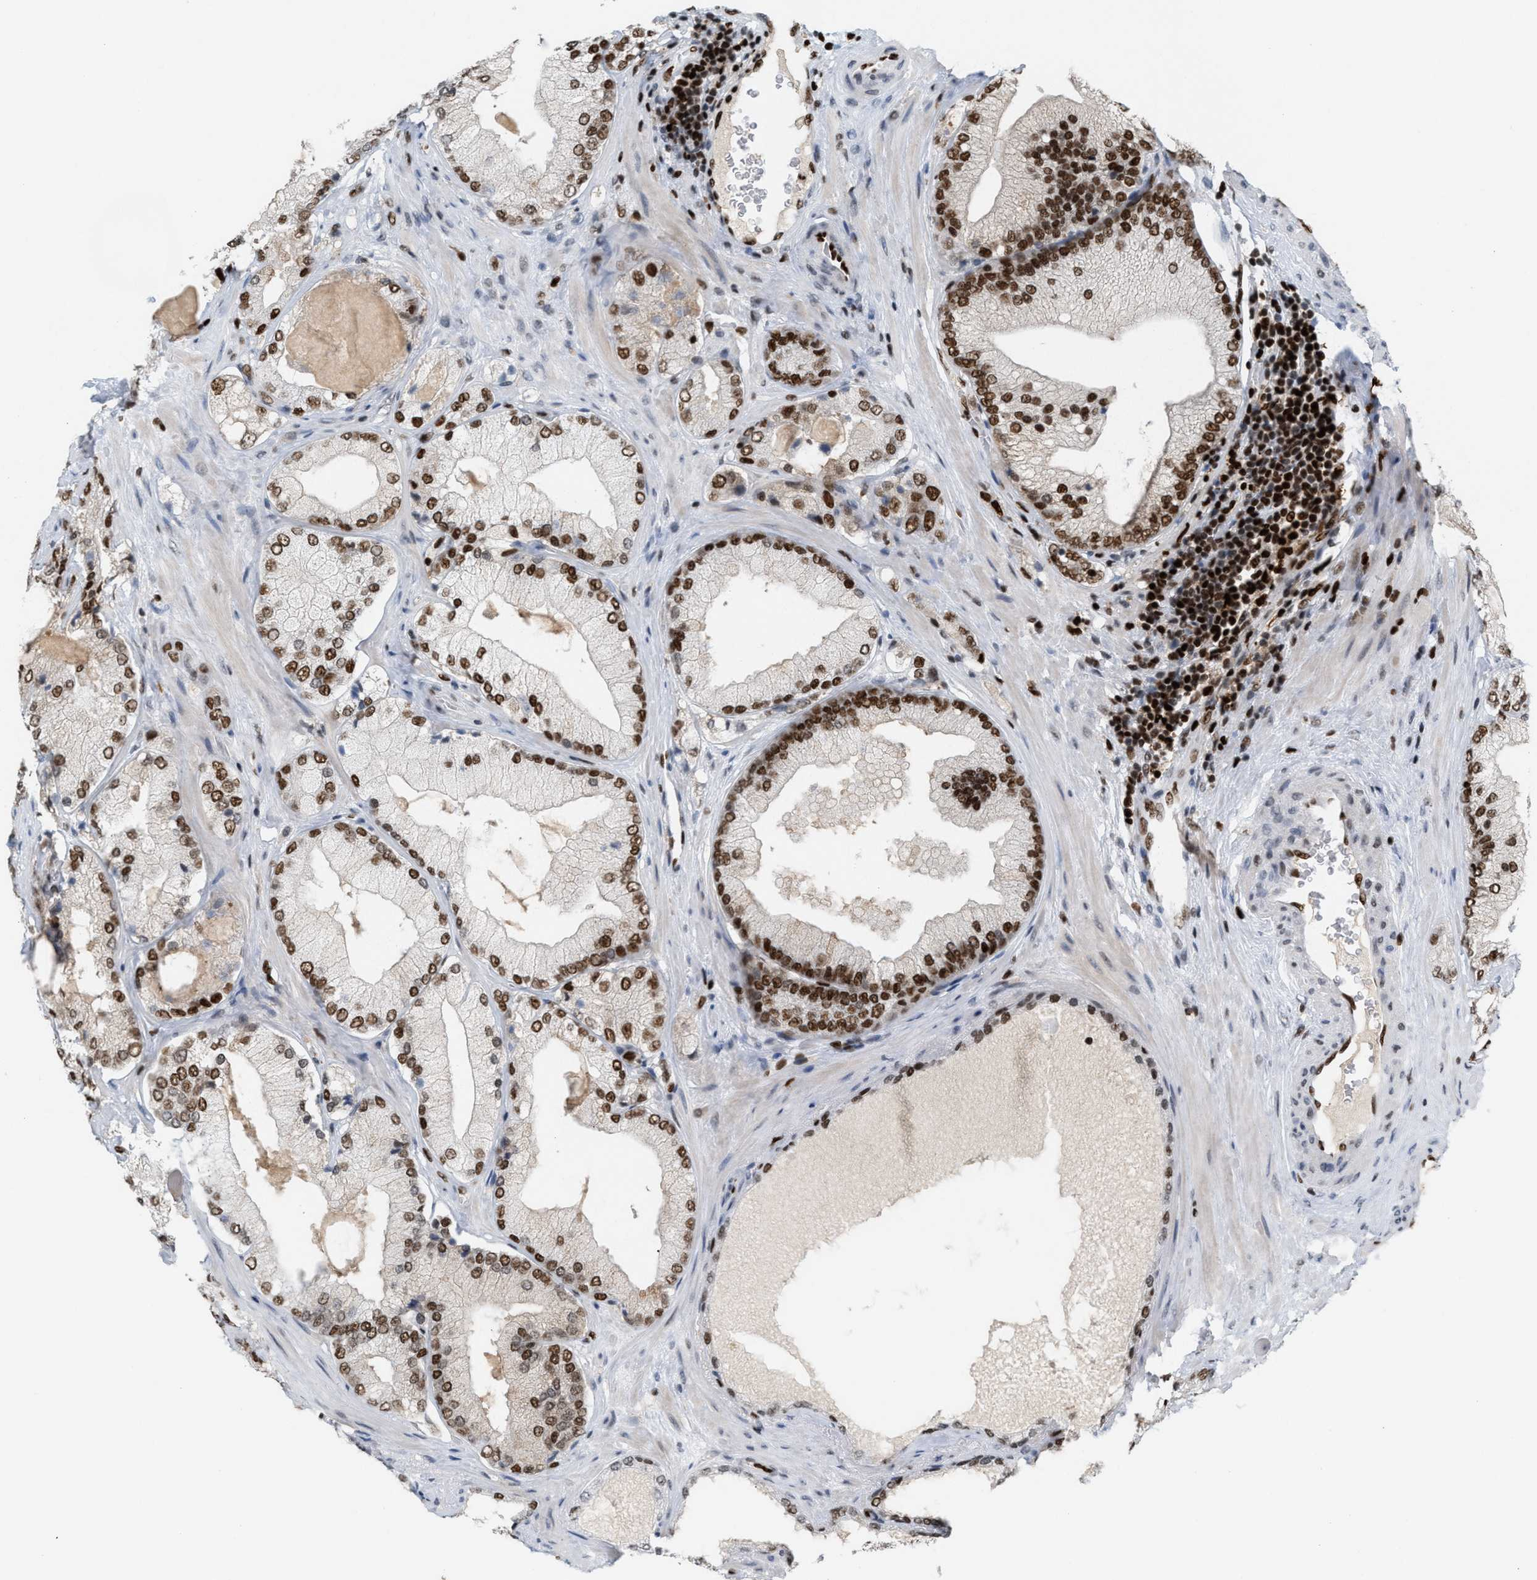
{"staining": {"intensity": "strong", "quantity": ">75%", "location": "nuclear"}, "tissue": "prostate cancer", "cell_type": "Tumor cells", "image_type": "cancer", "snomed": [{"axis": "morphology", "description": "Adenocarcinoma, Low grade"}, {"axis": "topography", "description": "Prostate"}], "caption": "The histopathology image reveals staining of prostate low-grade adenocarcinoma, revealing strong nuclear protein staining (brown color) within tumor cells.", "gene": "RNASEK-C17orf49", "patient": {"sex": "male", "age": 65}}